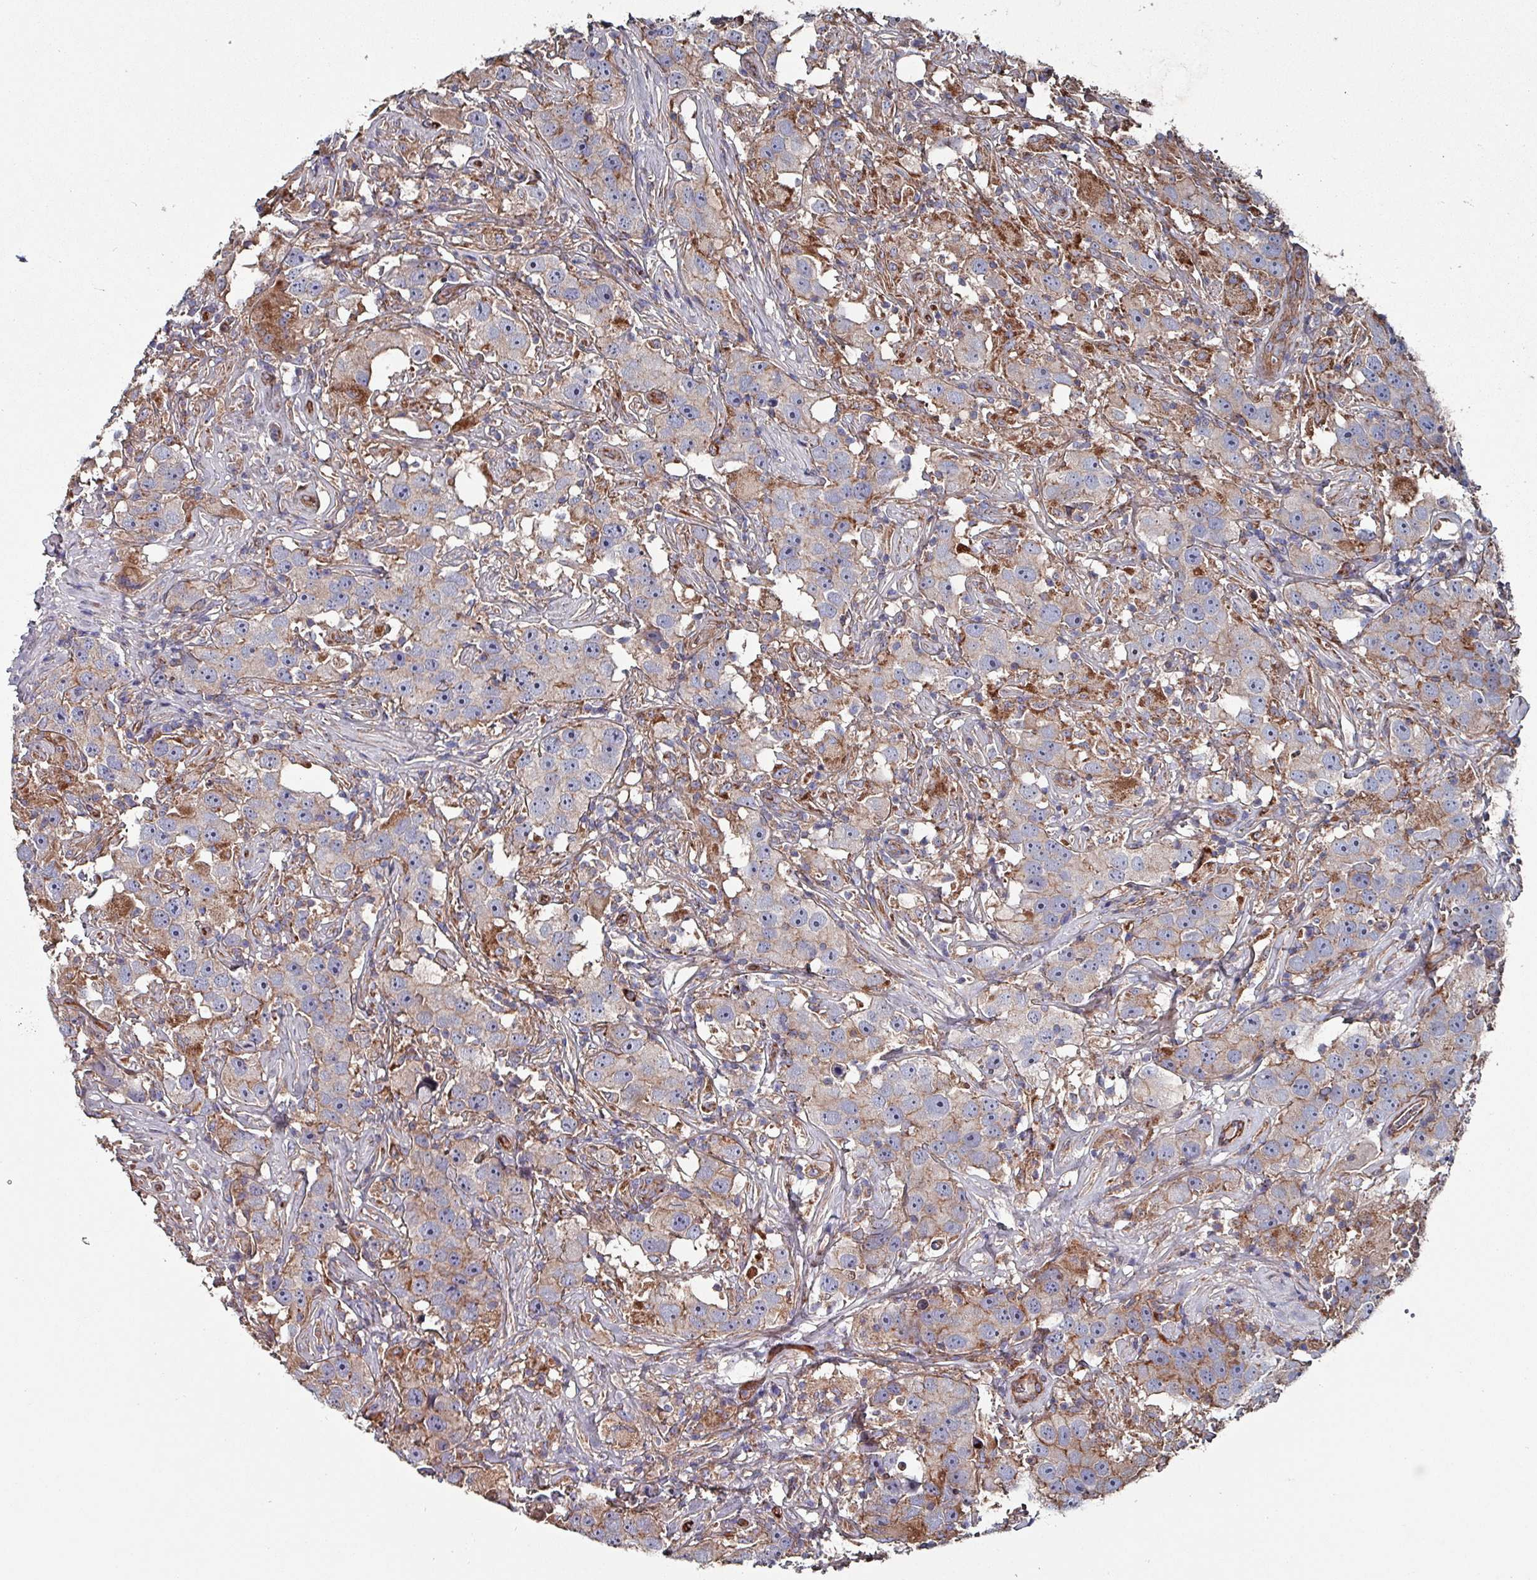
{"staining": {"intensity": "weak", "quantity": "<25%", "location": "cytoplasmic/membranous"}, "tissue": "testis cancer", "cell_type": "Tumor cells", "image_type": "cancer", "snomed": [{"axis": "morphology", "description": "Seminoma, NOS"}, {"axis": "topography", "description": "Testis"}], "caption": "A photomicrograph of human seminoma (testis) is negative for staining in tumor cells.", "gene": "ANO10", "patient": {"sex": "male", "age": 49}}